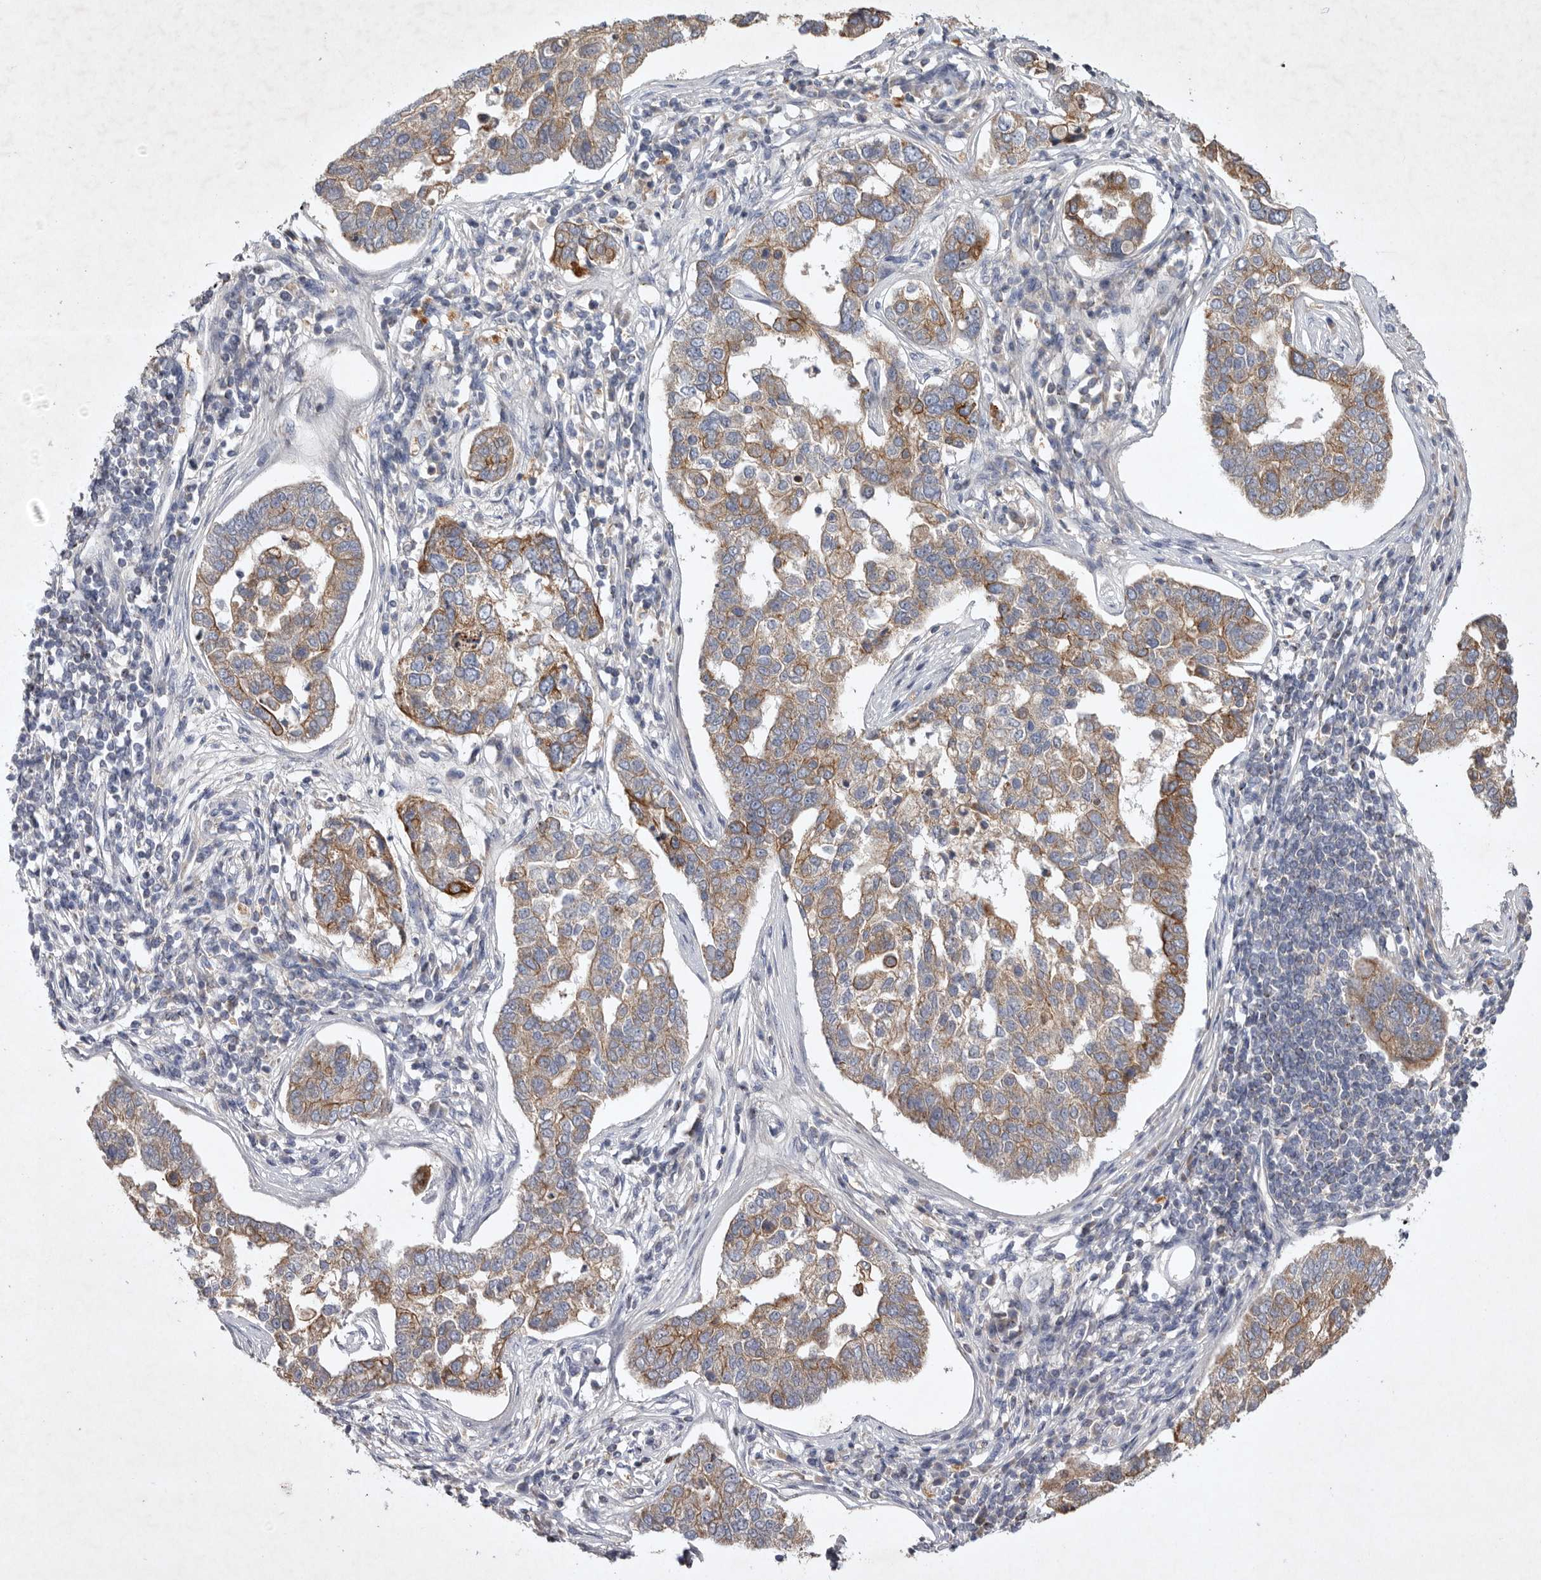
{"staining": {"intensity": "moderate", "quantity": "25%-75%", "location": "cytoplasmic/membranous"}, "tissue": "pancreatic cancer", "cell_type": "Tumor cells", "image_type": "cancer", "snomed": [{"axis": "morphology", "description": "Adenocarcinoma, NOS"}, {"axis": "topography", "description": "Pancreas"}], "caption": "Pancreatic cancer (adenocarcinoma) tissue exhibits moderate cytoplasmic/membranous expression in approximately 25%-75% of tumor cells", "gene": "TNFSF14", "patient": {"sex": "female", "age": 61}}